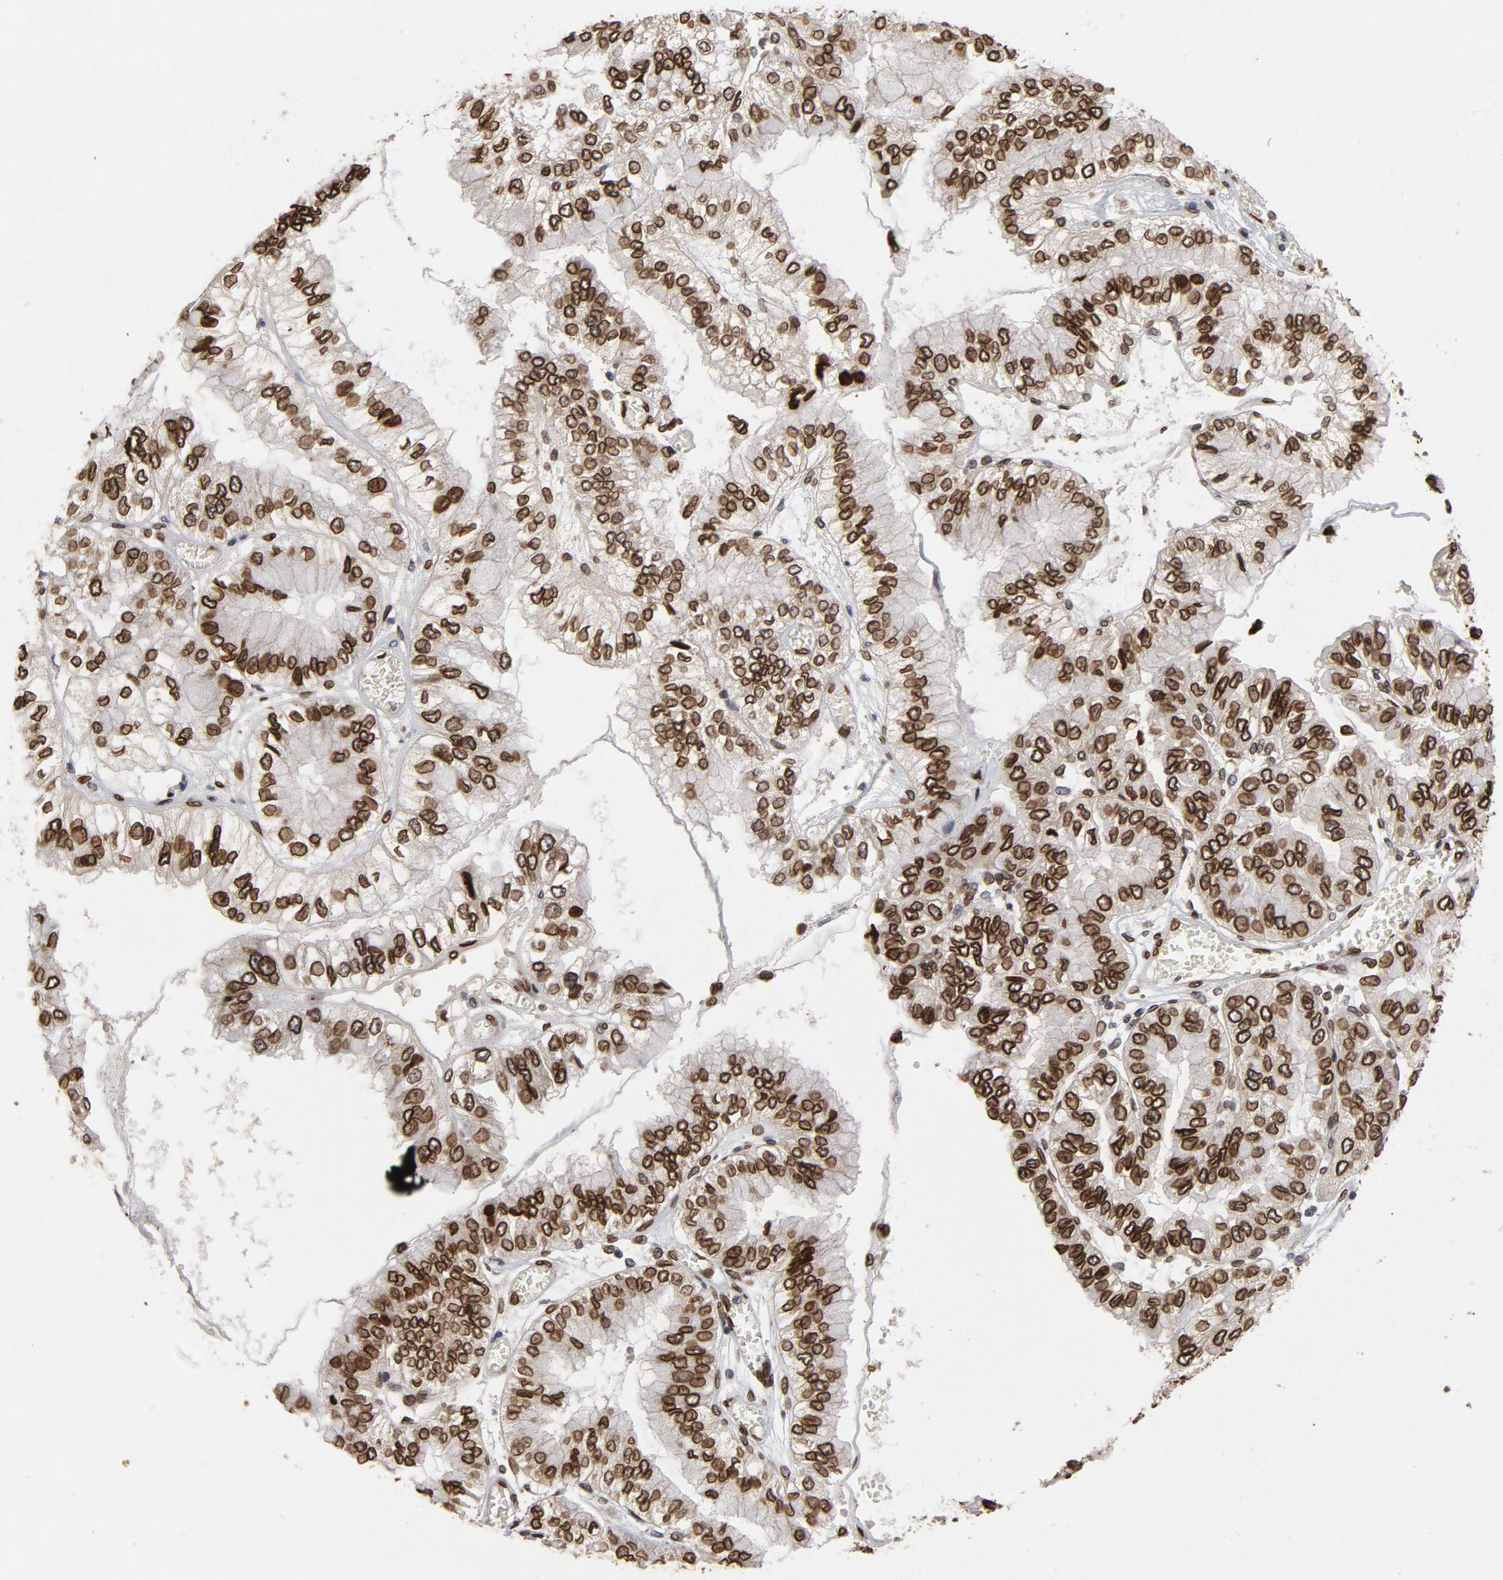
{"staining": {"intensity": "strong", "quantity": ">75%", "location": "cytoplasmic/membranous,nuclear"}, "tissue": "liver cancer", "cell_type": "Tumor cells", "image_type": "cancer", "snomed": [{"axis": "morphology", "description": "Cholangiocarcinoma"}, {"axis": "topography", "description": "Liver"}], "caption": "Immunohistochemistry (IHC) image of neoplastic tissue: liver cholangiocarcinoma stained using immunohistochemistry (IHC) demonstrates high levels of strong protein expression localized specifically in the cytoplasmic/membranous and nuclear of tumor cells, appearing as a cytoplasmic/membranous and nuclear brown color.", "gene": "LMNA", "patient": {"sex": "female", "age": 79}}